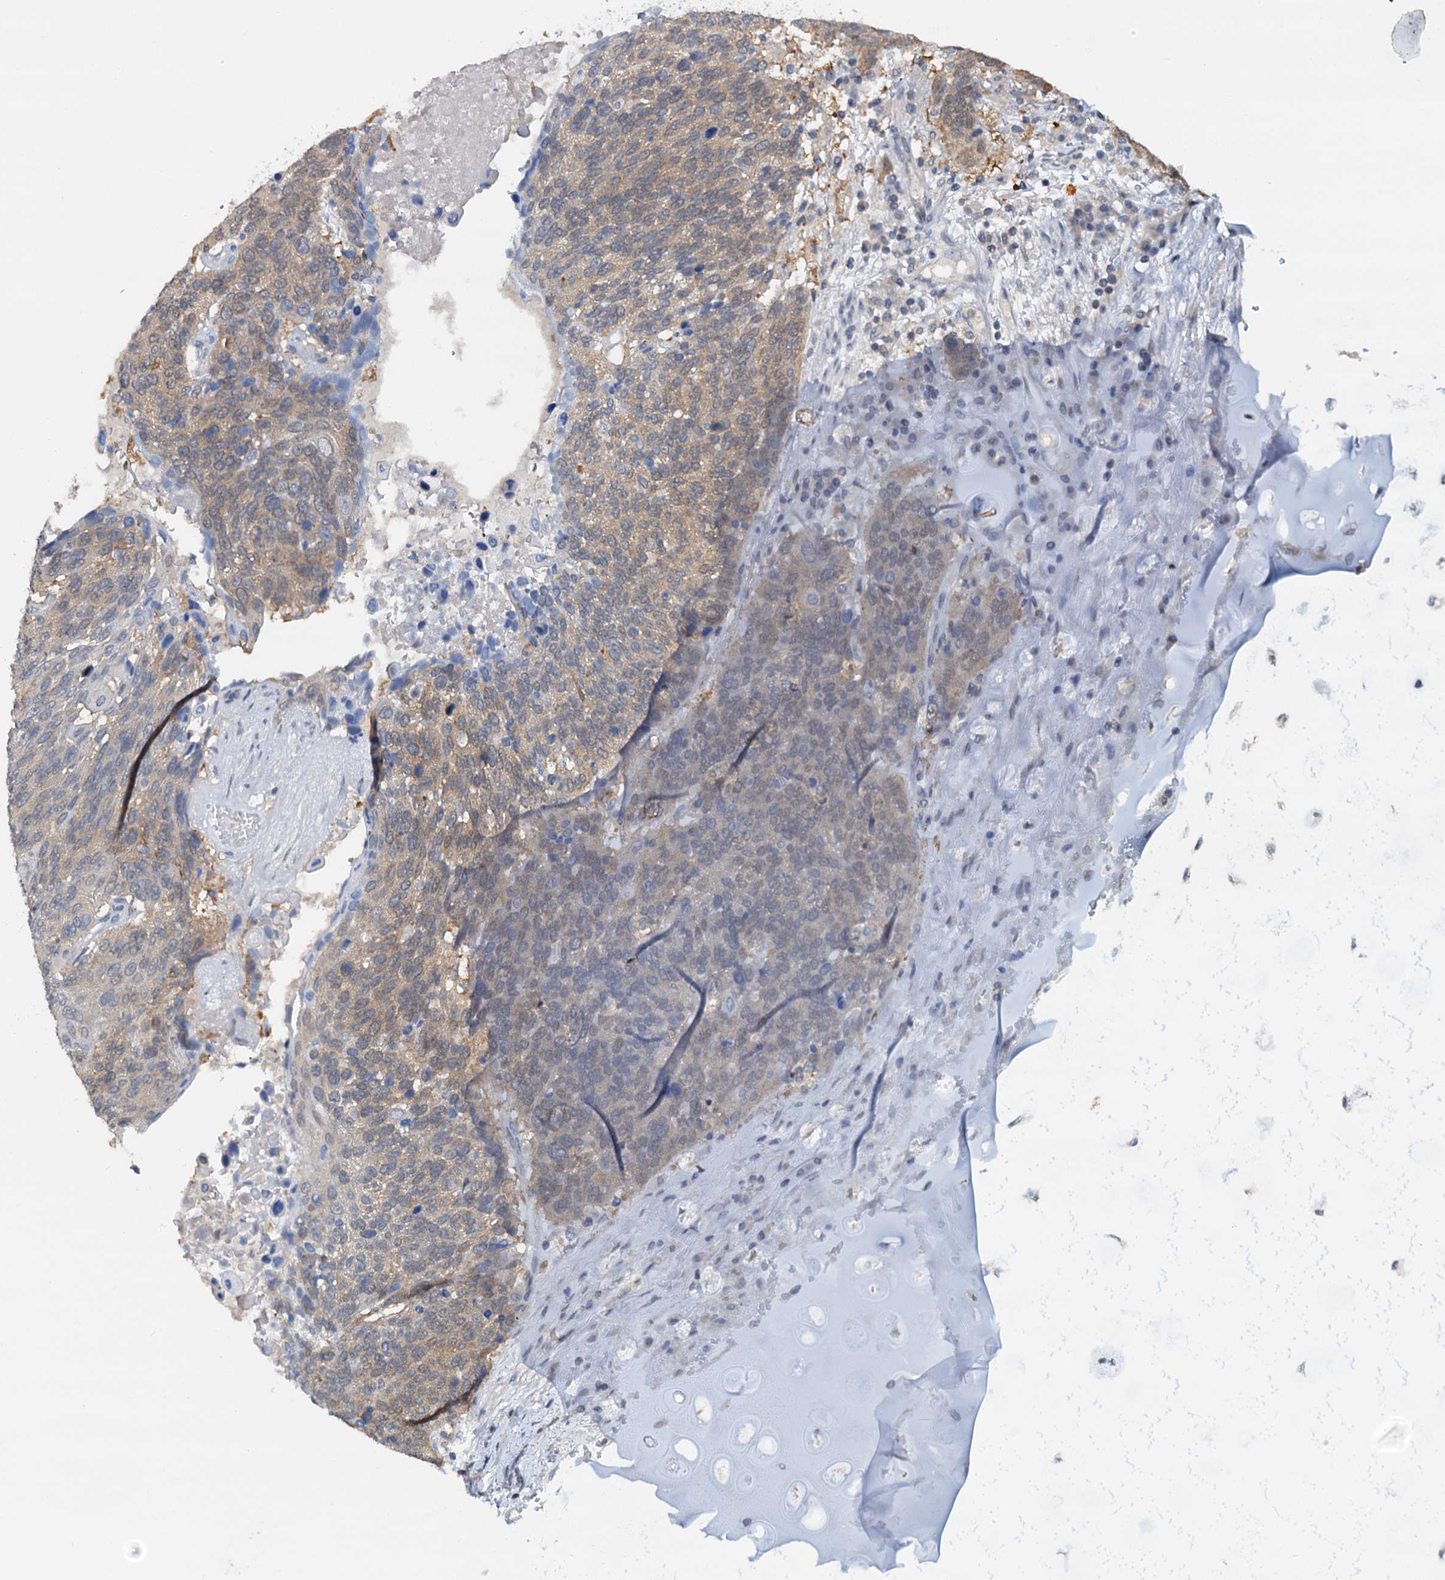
{"staining": {"intensity": "moderate", "quantity": "25%-75%", "location": "cytoplasmic/membranous"}, "tissue": "lung cancer", "cell_type": "Tumor cells", "image_type": "cancer", "snomed": [{"axis": "morphology", "description": "Squamous cell carcinoma, NOS"}, {"axis": "topography", "description": "Lung"}], "caption": "Immunohistochemistry micrograph of human lung cancer (squamous cell carcinoma) stained for a protein (brown), which exhibits medium levels of moderate cytoplasmic/membranous expression in about 25%-75% of tumor cells.", "gene": "PTGES3", "patient": {"sex": "male", "age": 66}}